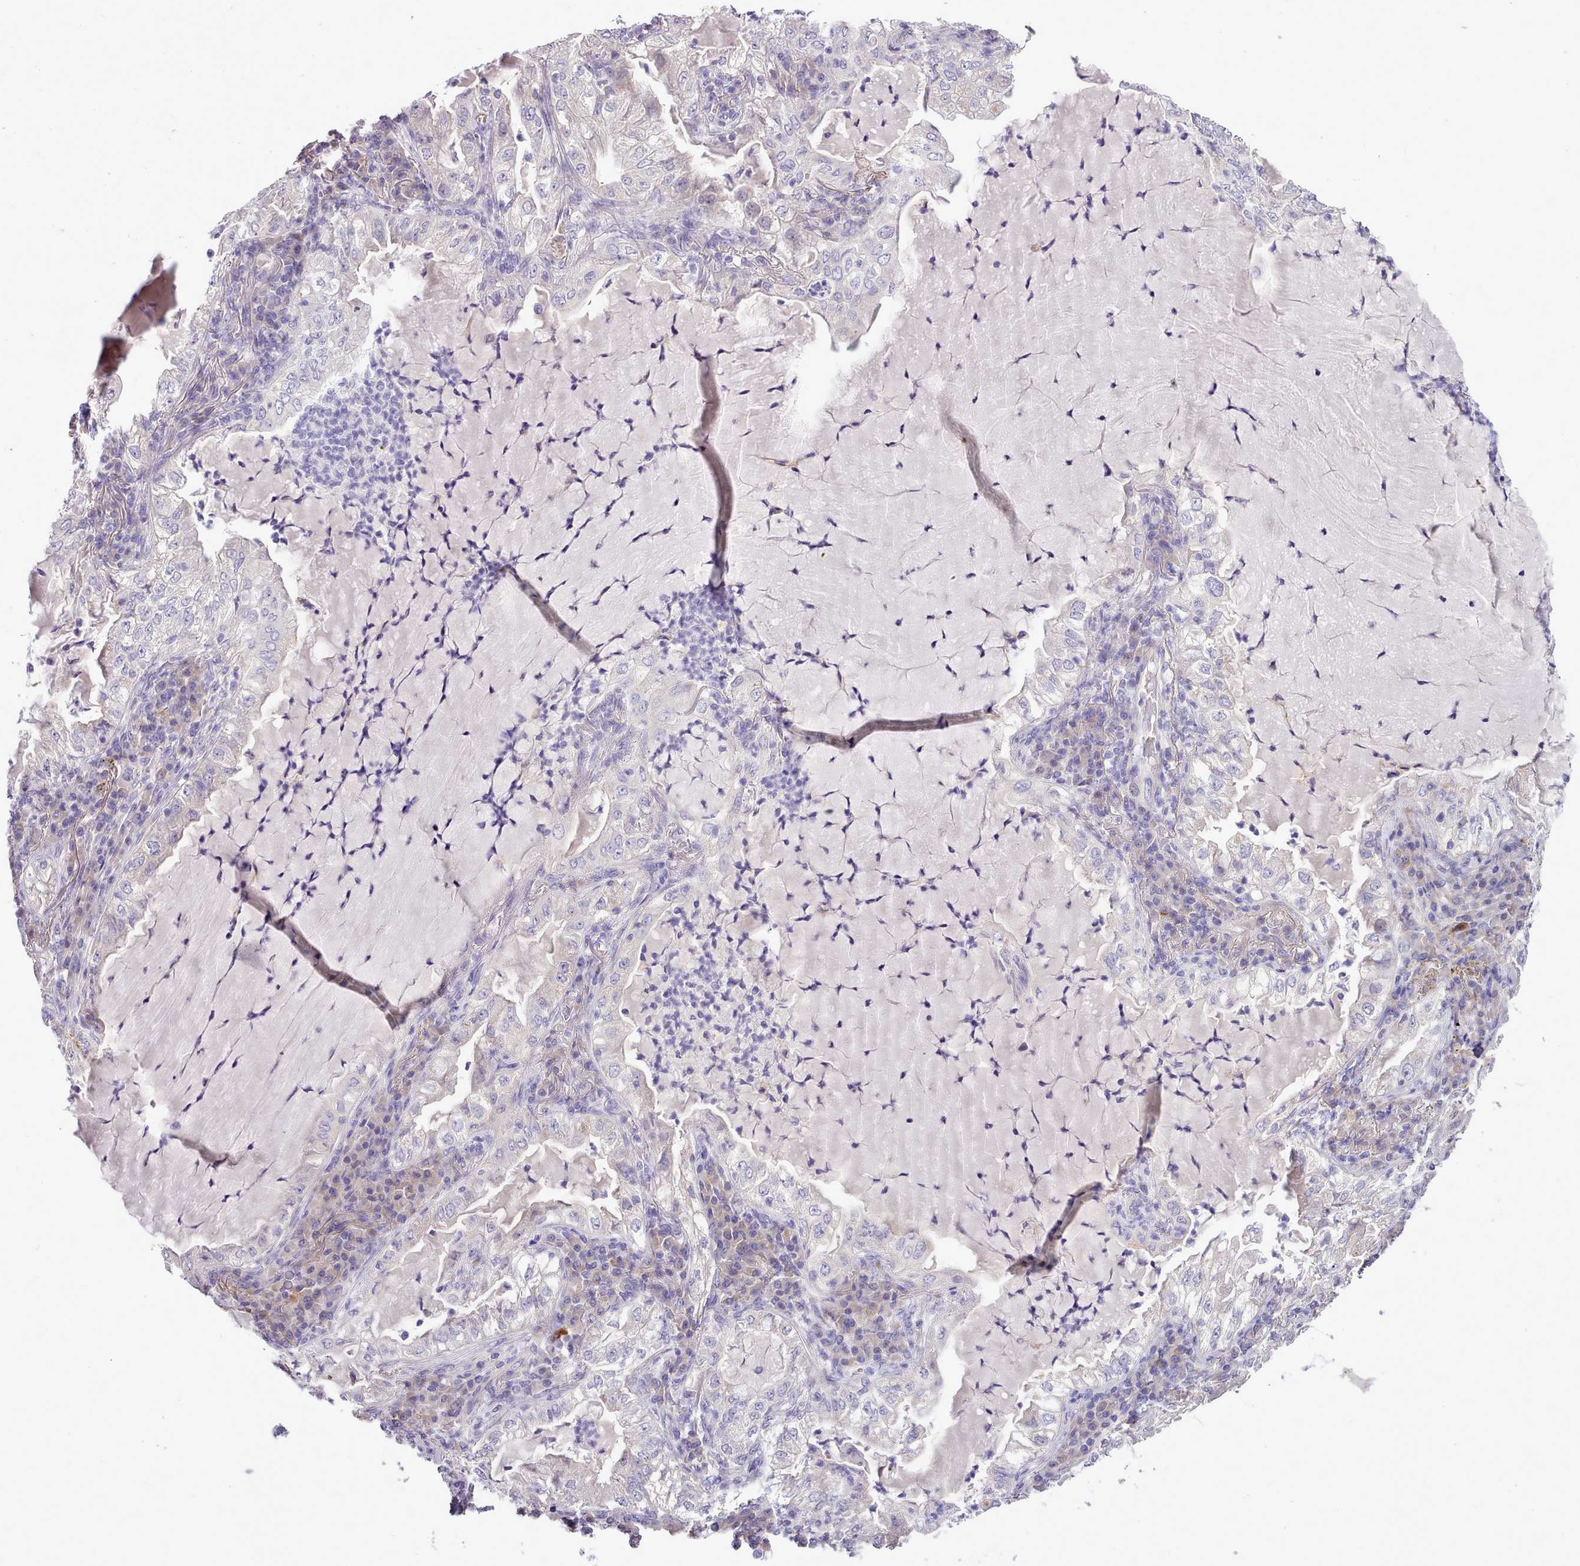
{"staining": {"intensity": "negative", "quantity": "none", "location": "none"}, "tissue": "lung cancer", "cell_type": "Tumor cells", "image_type": "cancer", "snomed": [{"axis": "morphology", "description": "Adenocarcinoma, NOS"}, {"axis": "topography", "description": "Lung"}], "caption": "This is an immunohistochemistry (IHC) micrograph of lung adenocarcinoma. There is no expression in tumor cells.", "gene": "SETX", "patient": {"sex": "female", "age": 73}}